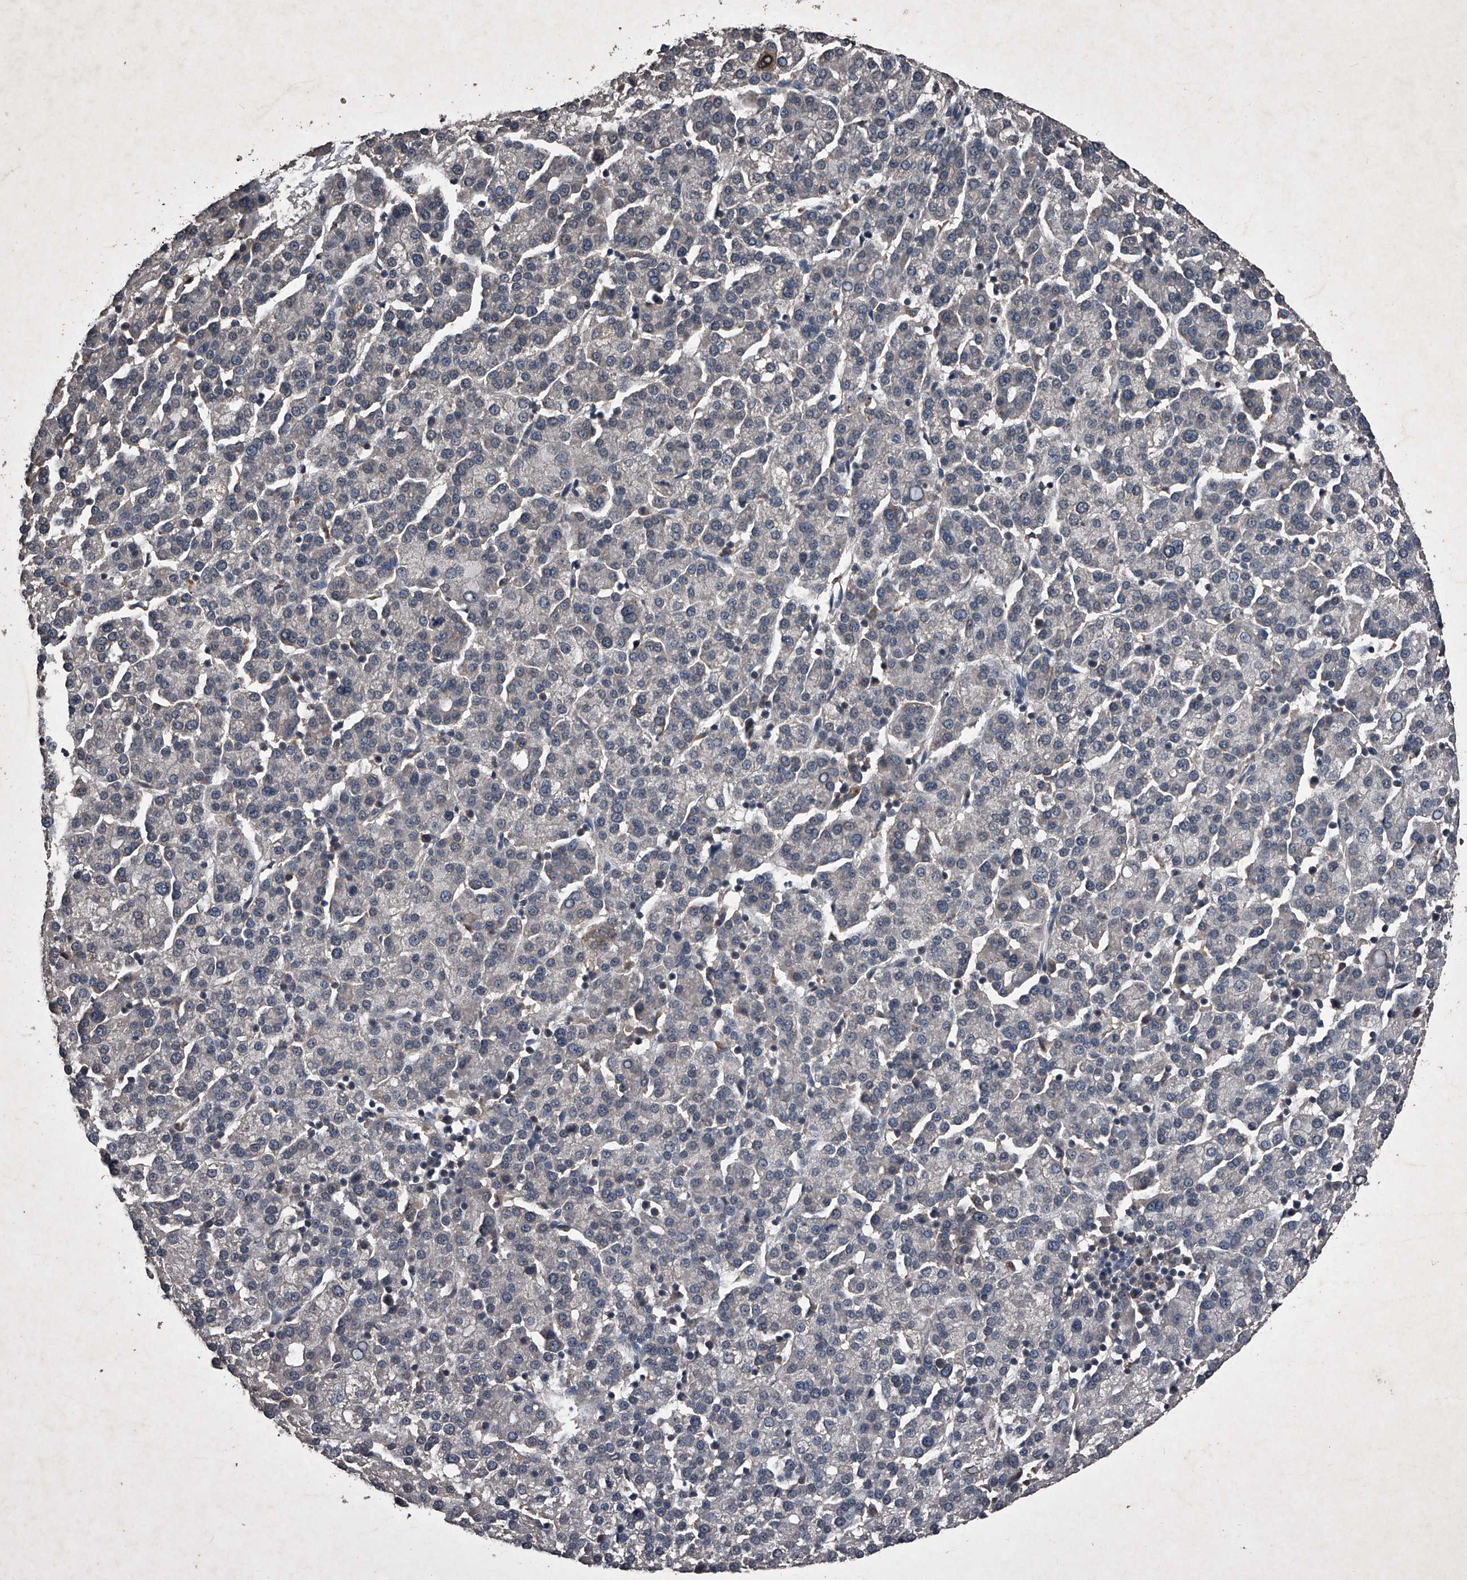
{"staining": {"intensity": "negative", "quantity": "none", "location": "none"}, "tissue": "liver cancer", "cell_type": "Tumor cells", "image_type": "cancer", "snomed": [{"axis": "morphology", "description": "Carcinoma, Hepatocellular, NOS"}, {"axis": "topography", "description": "Liver"}], "caption": "Hepatocellular carcinoma (liver) stained for a protein using immunohistochemistry (IHC) demonstrates no positivity tumor cells.", "gene": "MAPKAP1", "patient": {"sex": "female", "age": 58}}